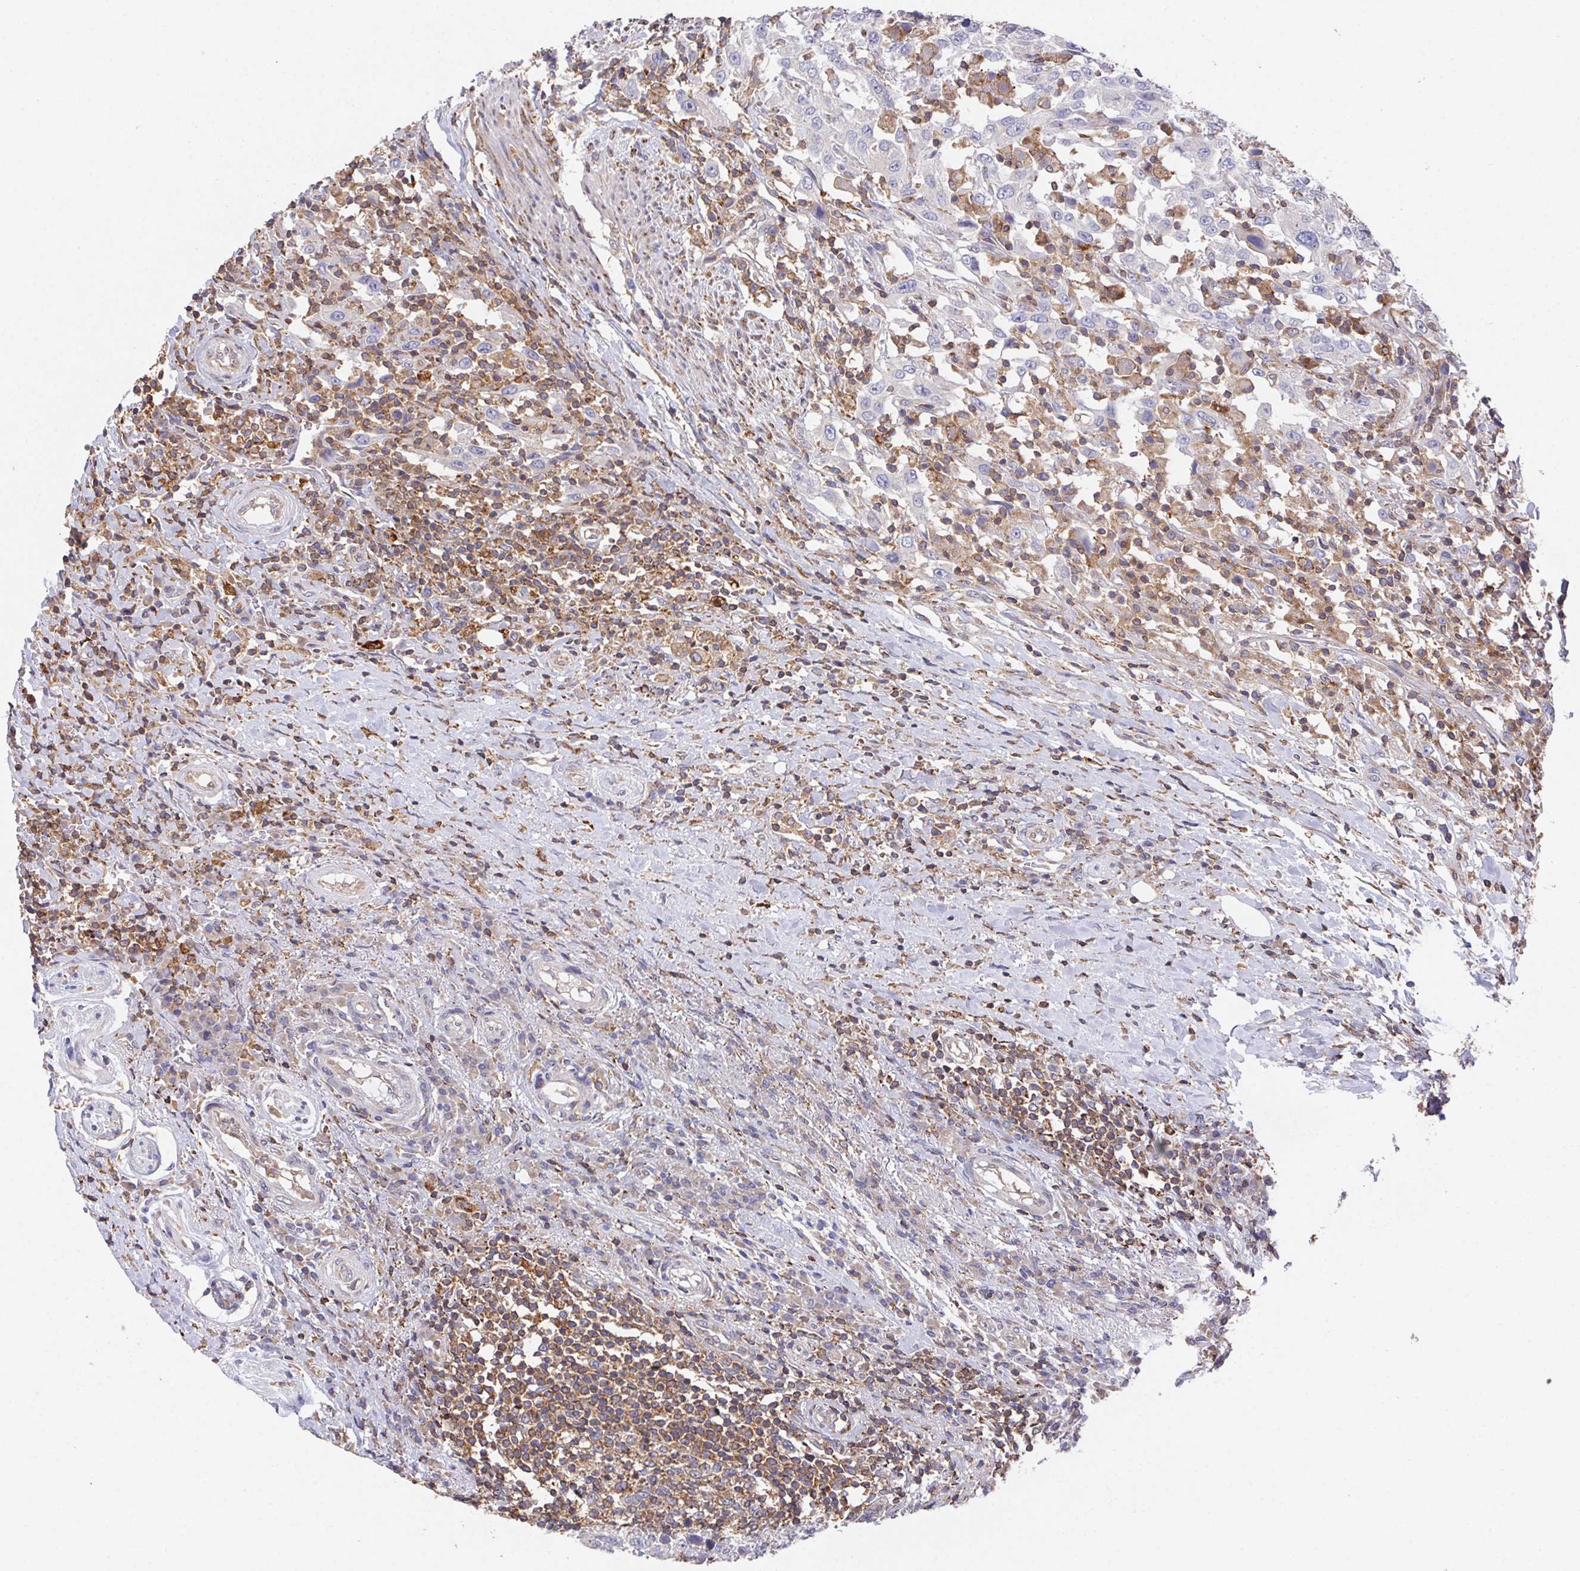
{"staining": {"intensity": "negative", "quantity": "none", "location": "none"}, "tissue": "urothelial cancer", "cell_type": "Tumor cells", "image_type": "cancer", "snomed": [{"axis": "morphology", "description": "Urothelial carcinoma, High grade"}, {"axis": "topography", "description": "Urinary bladder"}], "caption": "High power microscopy micrograph of an immunohistochemistry (IHC) image of urothelial cancer, revealing no significant expression in tumor cells.", "gene": "FAM241A", "patient": {"sex": "male", "age": 61}}